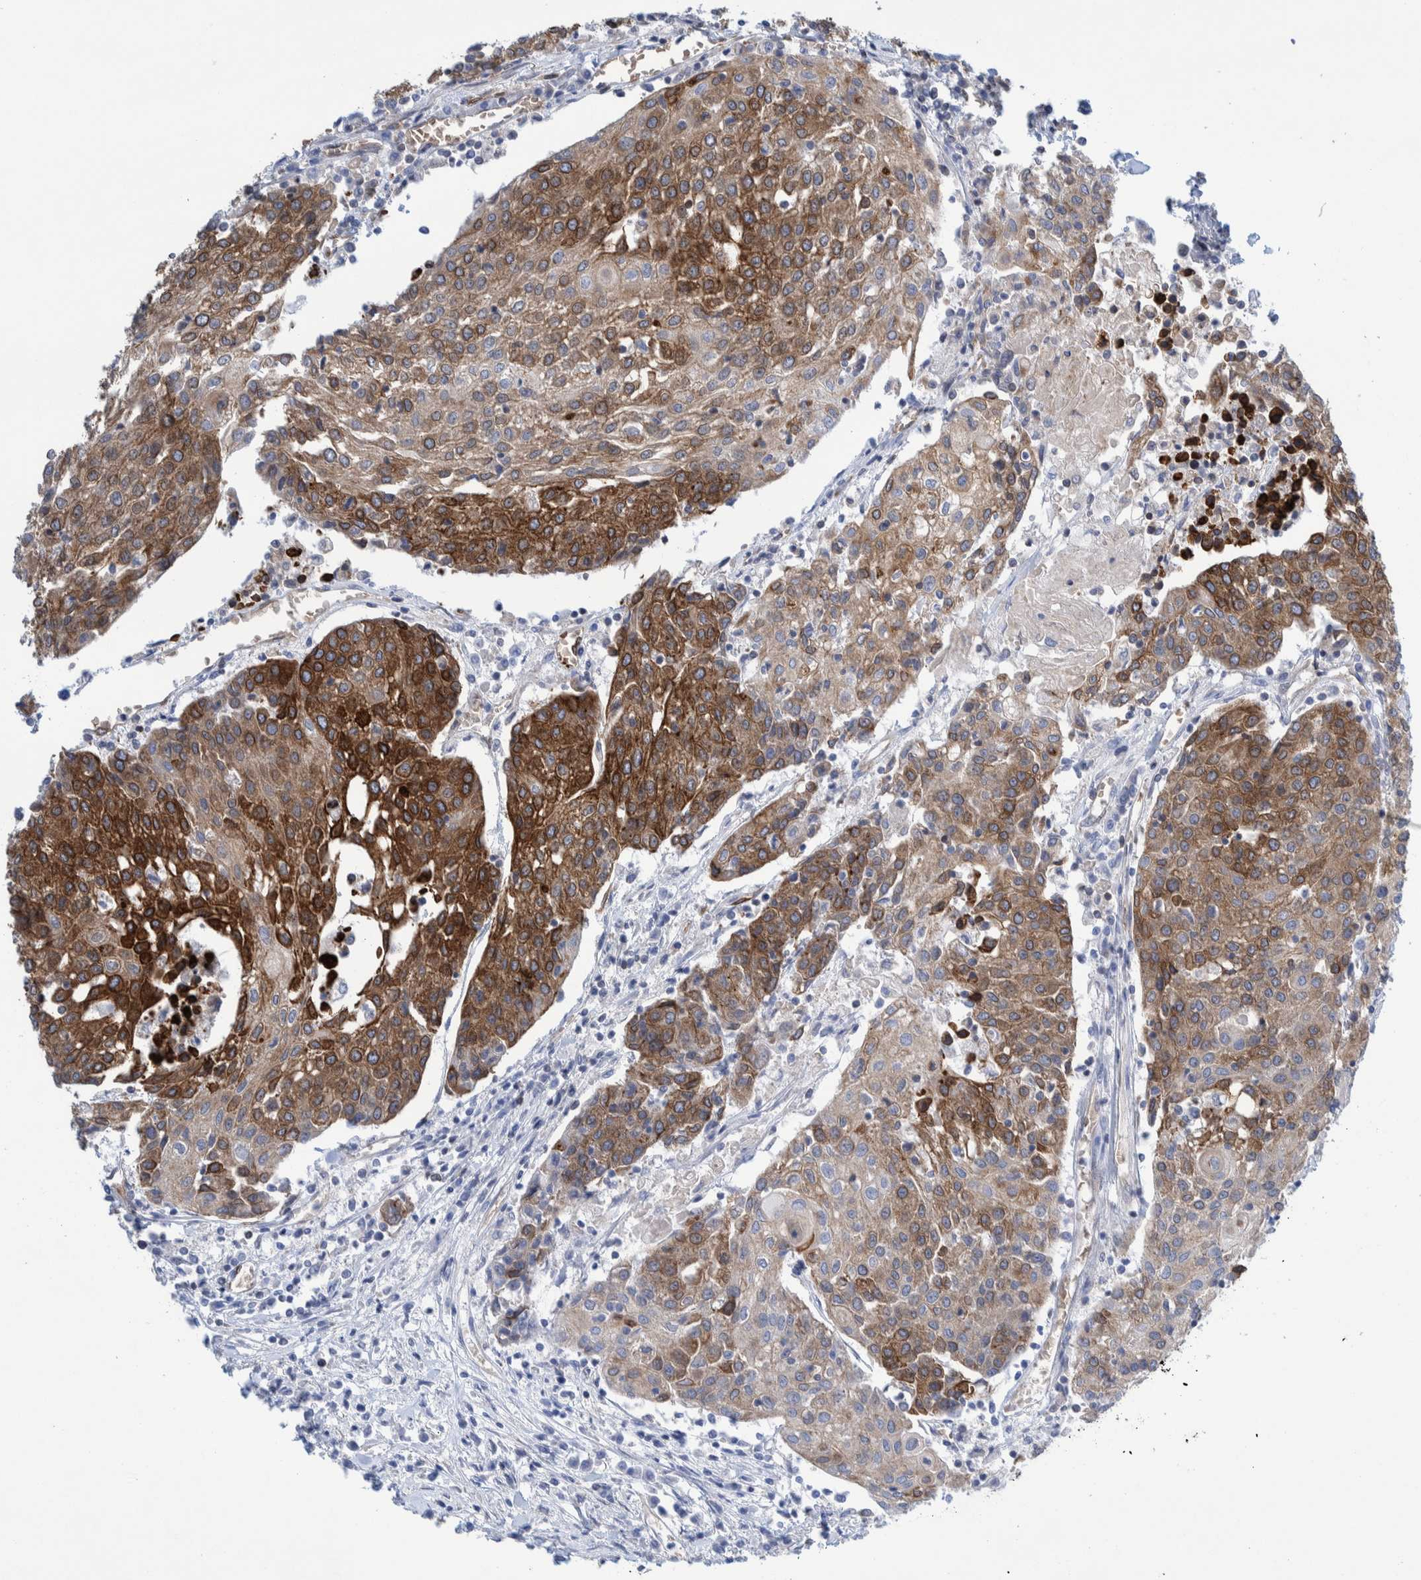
{"staining": {"intensity": "moderate", "quantity": ">75%", "location": "cytoplasmic/membranous"}, "tissue": "urothelial cancer", "cell_type": "Tumor cells", "image_type": "cancer", "snomed": [{"axis": "morphology", "description": "Urothelial carcinoma, High grade"}, {"axis": "topography", "description": "Urinary bladder"}], "caption": "Moderate cytoplasmic/membranous expression is seen in about >75% of tumor cells in high-grade urothelial carcinoma.", "gene": "THEM6", "patient": {"sex": "female", "age": 85}}